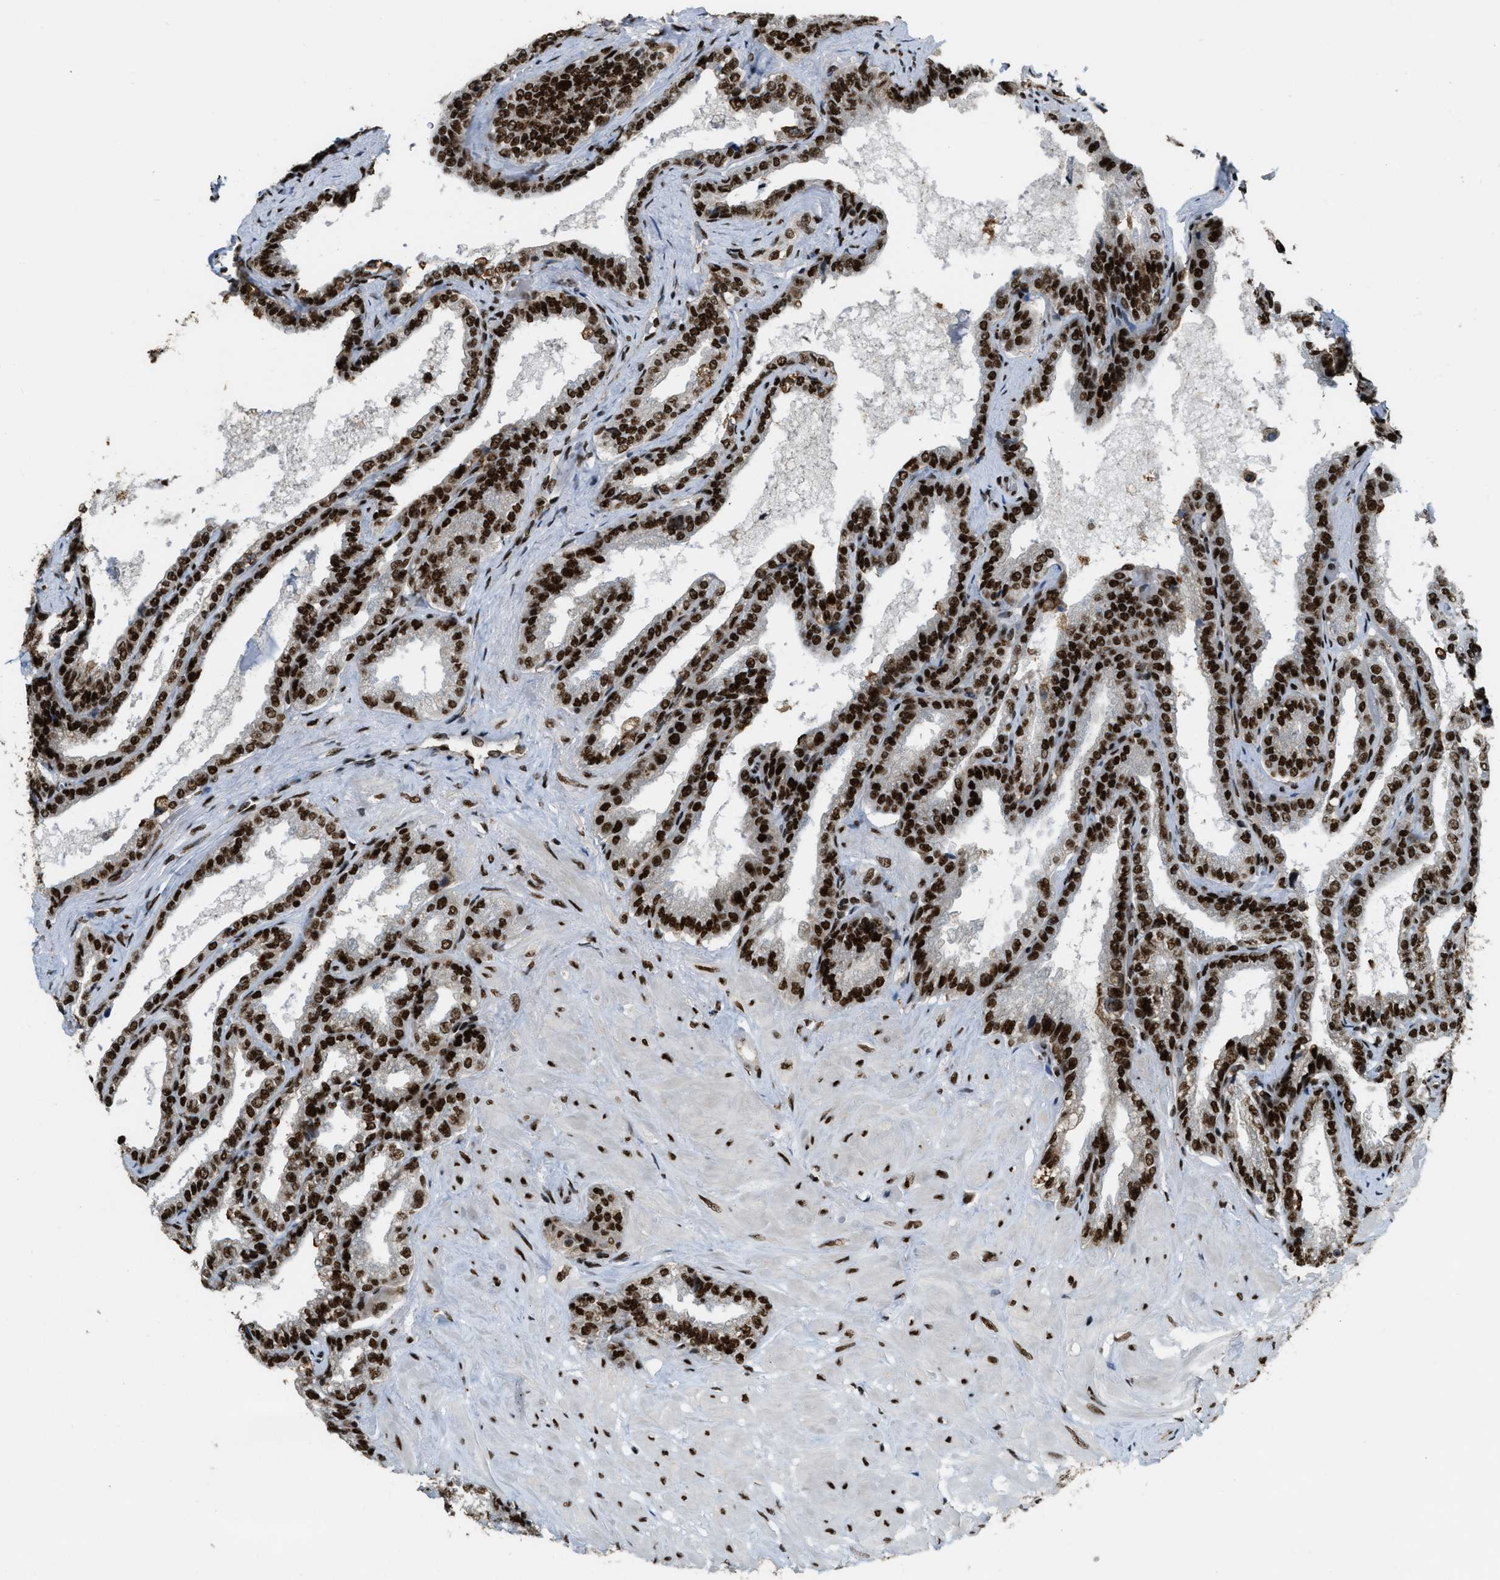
{"staining": {"intensity": "strong", "quantity": ">75%", "location": "cytoplasmic/membranous,nuclear"}, "tissue": "seminal vesicle", "cell_type": "Glandular cells", "image_type": "normal", "snomed": [{"axis": "morphology", "description": "Normal tissue, NOS"}, {"axis": "topography", "description": "Seminal veicle"}], "caption": "The photomicrograph shows immunohistochemical staining of normal seminal vesicle. There is strong cytoplasmic/membranous,nuclear expression is identified in approximately >75% of glandular cells.", "gene": "NUMA1", "patient": {"sex": "male", "age": 46}}